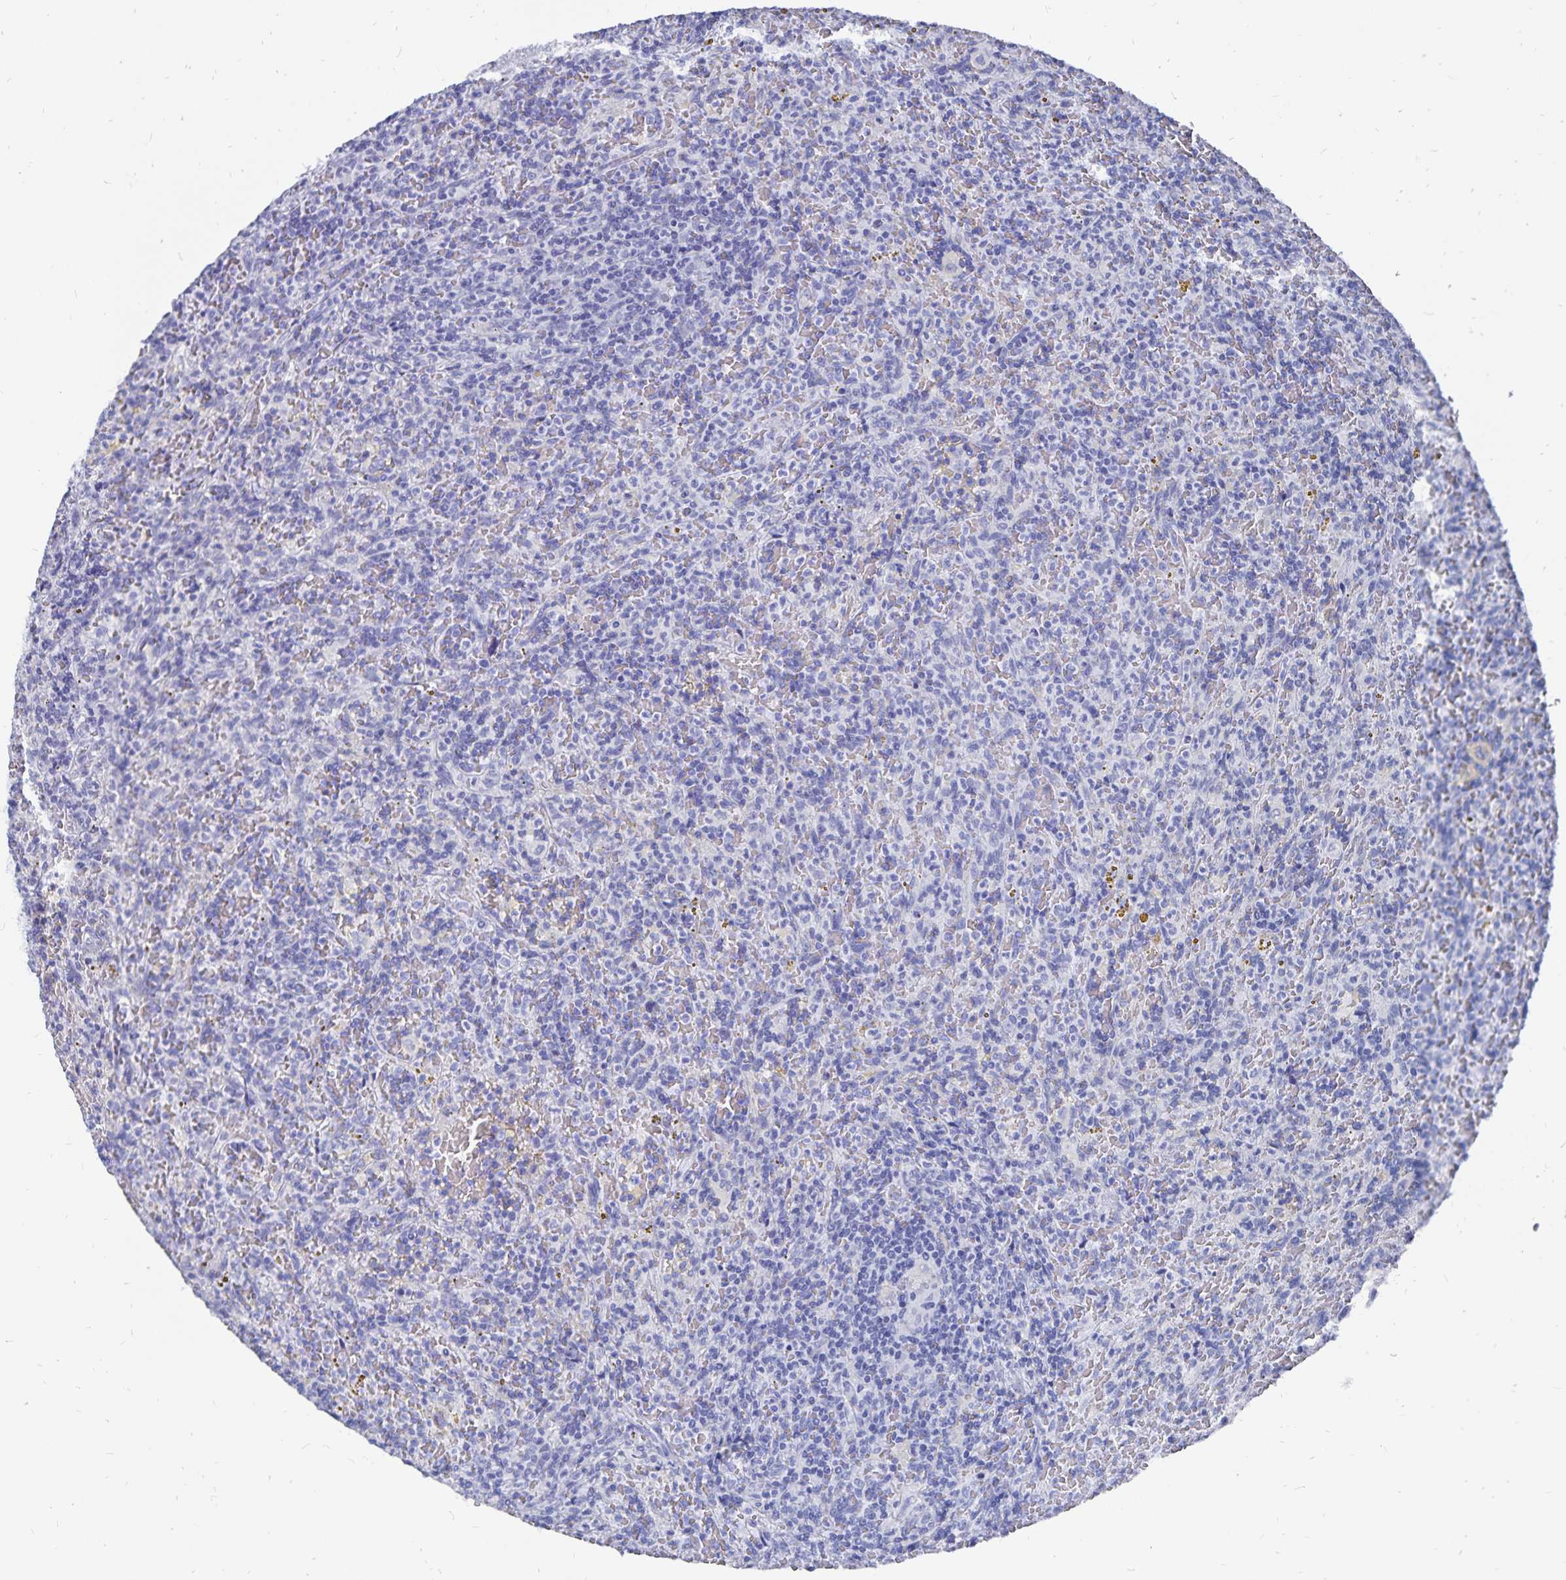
{"staining": {"intensity": "negative", "quantity": "none", "location": "none"}, "tissue": "lymphoma", "cell_type": "Tumor cells", "image_type": "cancer", "snomed": [{"axis": "morphology", "description": "Malignant lymphoma, non-Hodgkin's type, Low grade"}, {"axis": "topography", "description": "Spleen"}], "caption": "DAB immunohistochemical staining of malignant lymphoma, non-Hodgkin's type (low-grade) demonstrates no significant staining in tumor cells.", "gene": "ADH1A", "patient": {"sex": "female", "age": 70}}